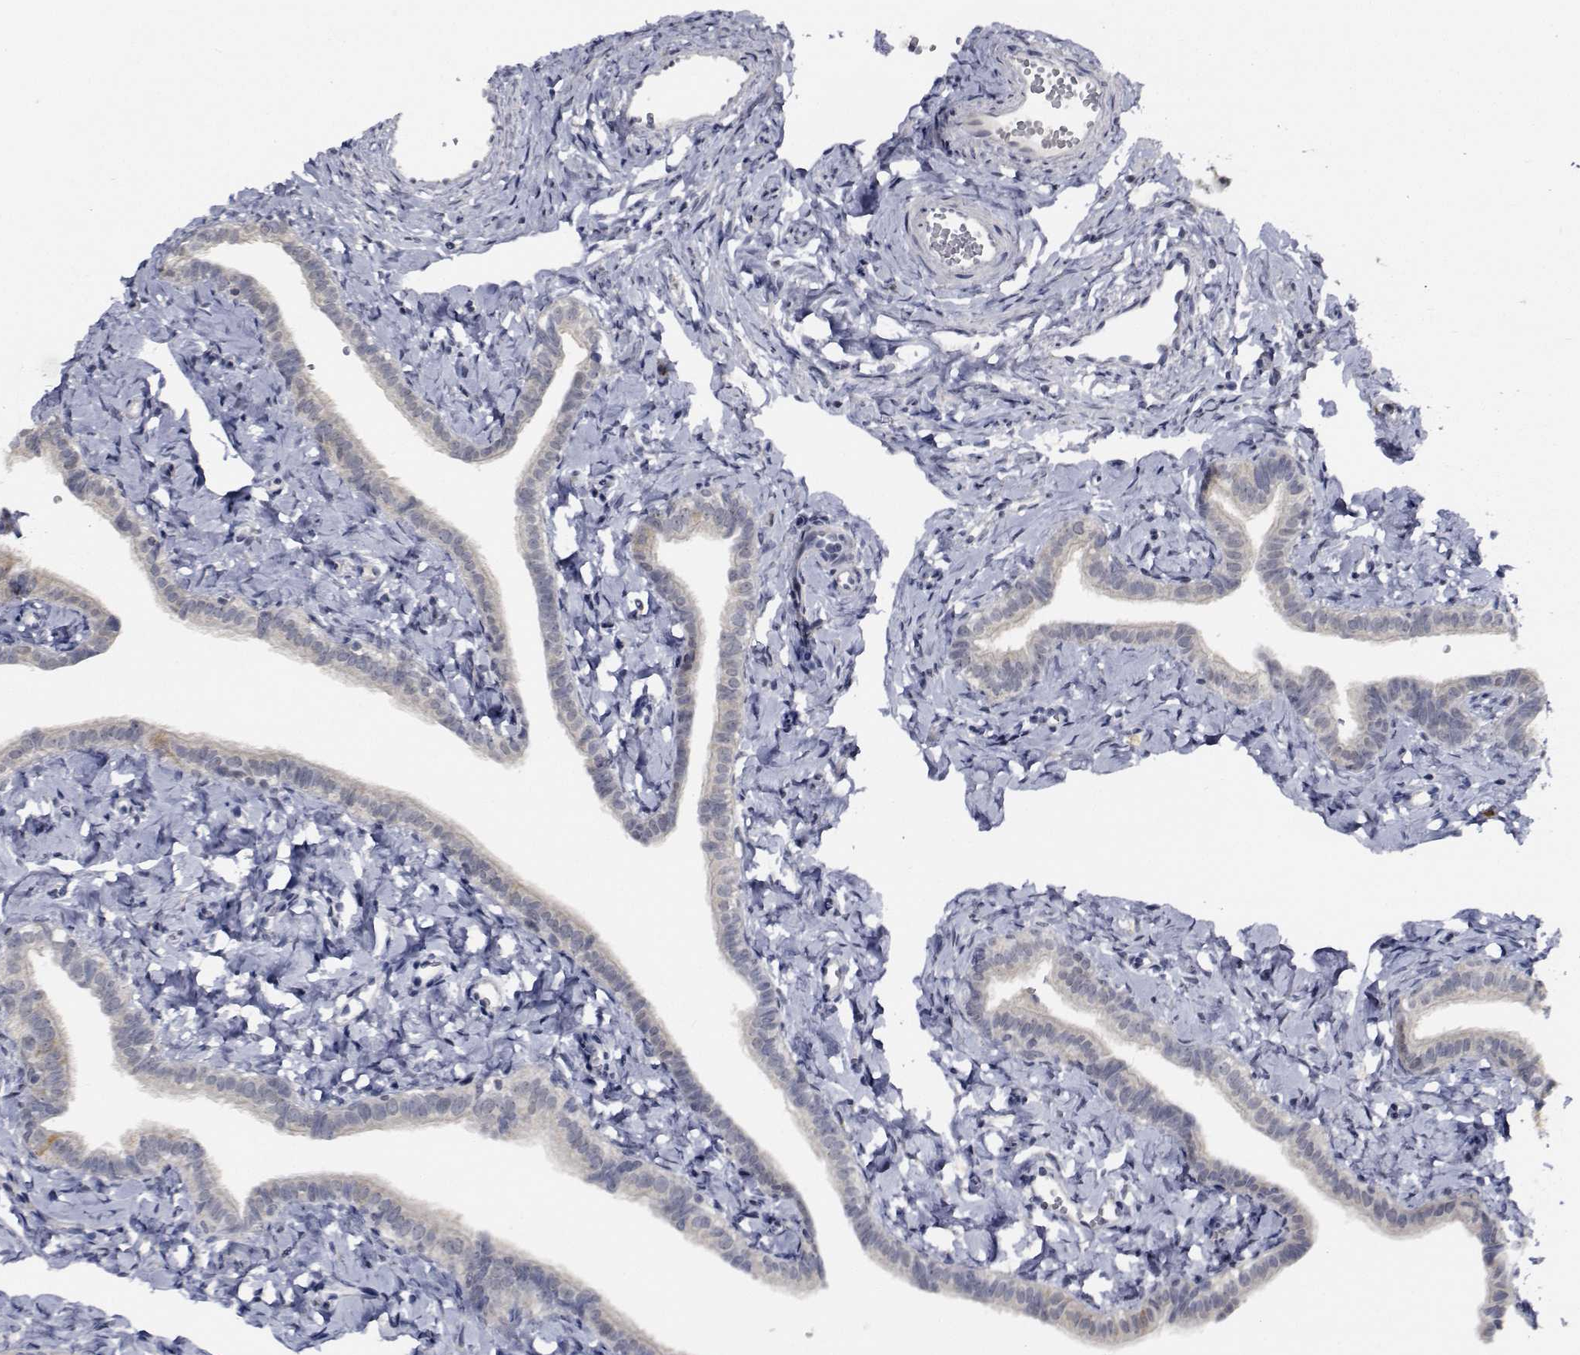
{"staining": {"intensity": "weak", "quantity": "25%-75%", "location": "nuclear"}, "tissue": "fallopian tube", "cell_type": "Glandular cells", "image_type": "normal", "snomed": [{"axis": "morphology", "description": "Normal tissue, NOS"}, {"axis": "topography", "description": "Fallopian tube"}], "caption": "A low amount of weak nuclear expression is identified in approximately 25%-75% of glandular cells in normal fallopian tube. The protein of interest is shown in brown color, while the nuclei are stained blue.", "gene": "NVL", "patient": {"sex": "female", "age": 41}}